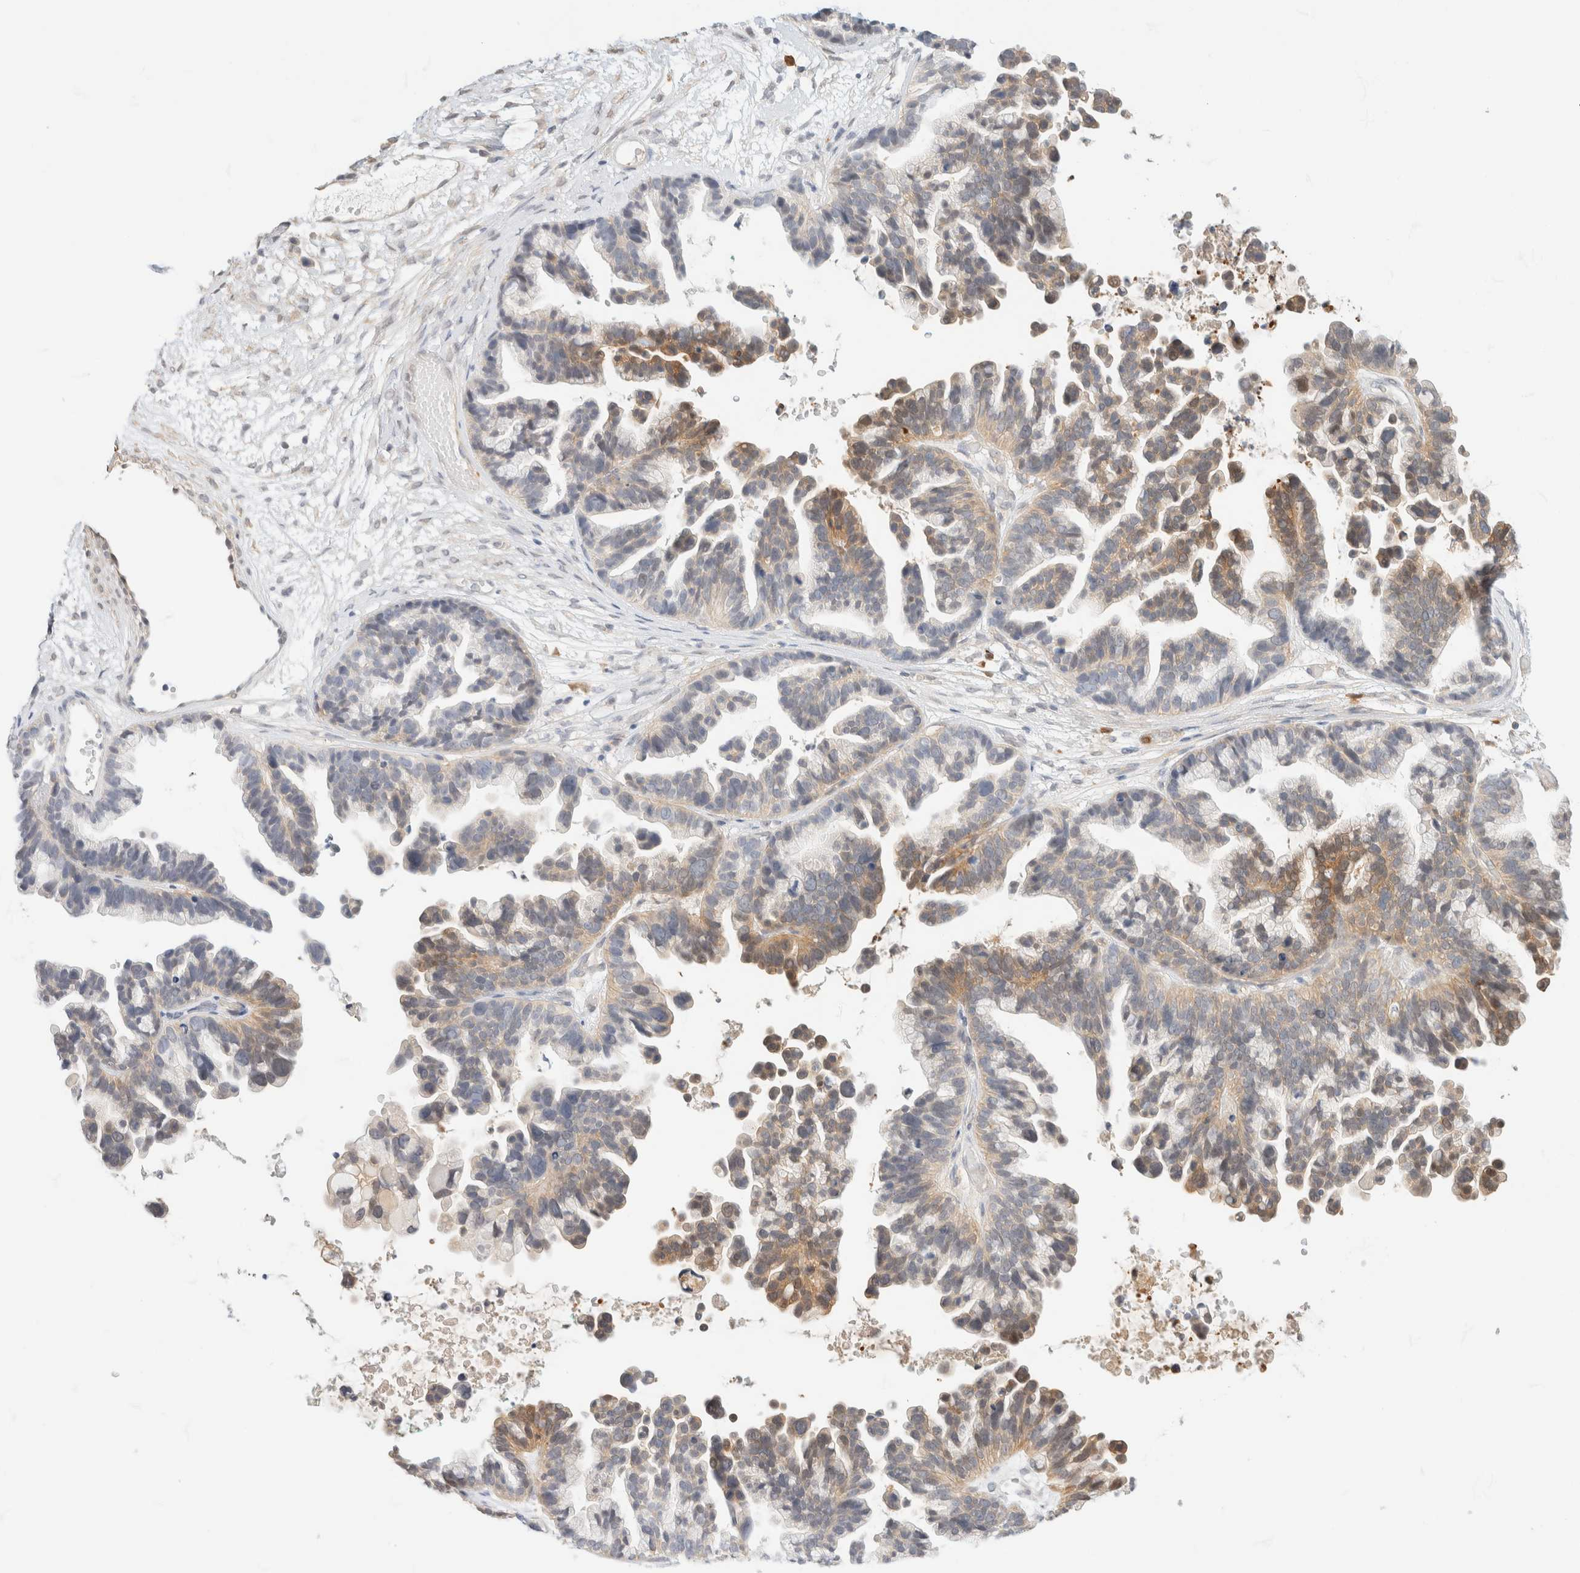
{"staining": {"intensity": "moderate", "quantity": "<25%", "location": "cytoplasmic/membranous"}, "tissue": "ovarian cancer", "cell_type": "Tumor cells", "image_type": "cancer", "snomed": [{"axis": "morphology", "description": "Cystadenocarcinoma, serous, NOS"}, {"axis": "topography", "description": "Ovary"}], "caption": "Protein expression analysis of human ovarian serous cystadenocarcinoma reveals moderate cytoplasmic/membranous positivity in about <25% of tumor cells.", "gene": "GPI", "patient": {"sex": "female", "age": 56}}